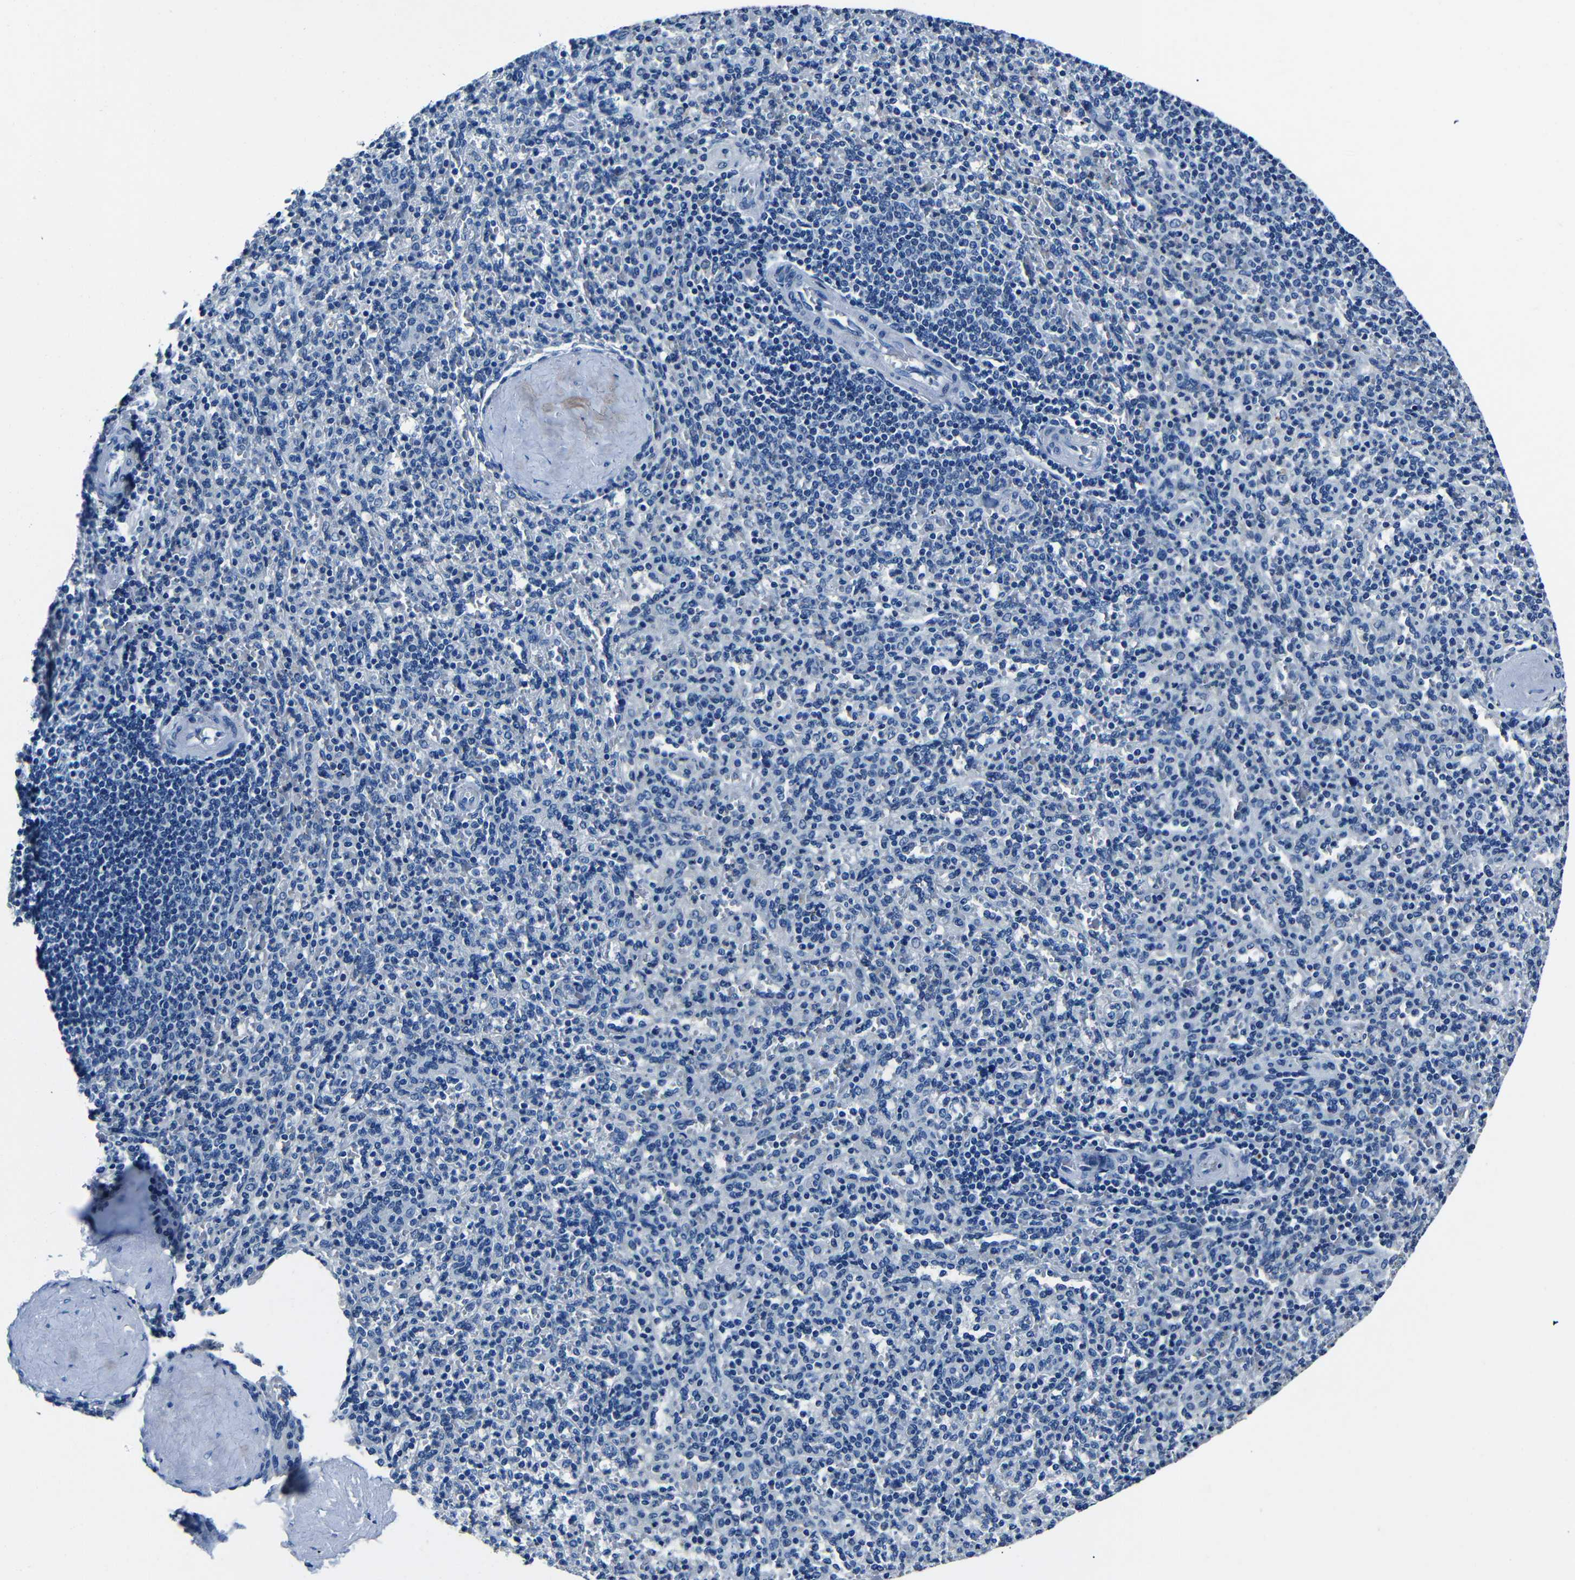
{"staining": {"intensity": "negative", "quantity": "none", "location": "none"}, "tissue": "spleen", "cell_type": "Cells in red pulp", "image_type": "normal", "snomed": [{"axis": "morphology", "description": "Normal tissue, NOS"}, {"axis": "topography", "description": "Spleen"}], "caption": "This is an immunohistochemistry image of unremarkable spleen. There is no positivity in cells in red pulp.", "gene": "NCMAP", "patient": {"sex": "male", "age": 36}}